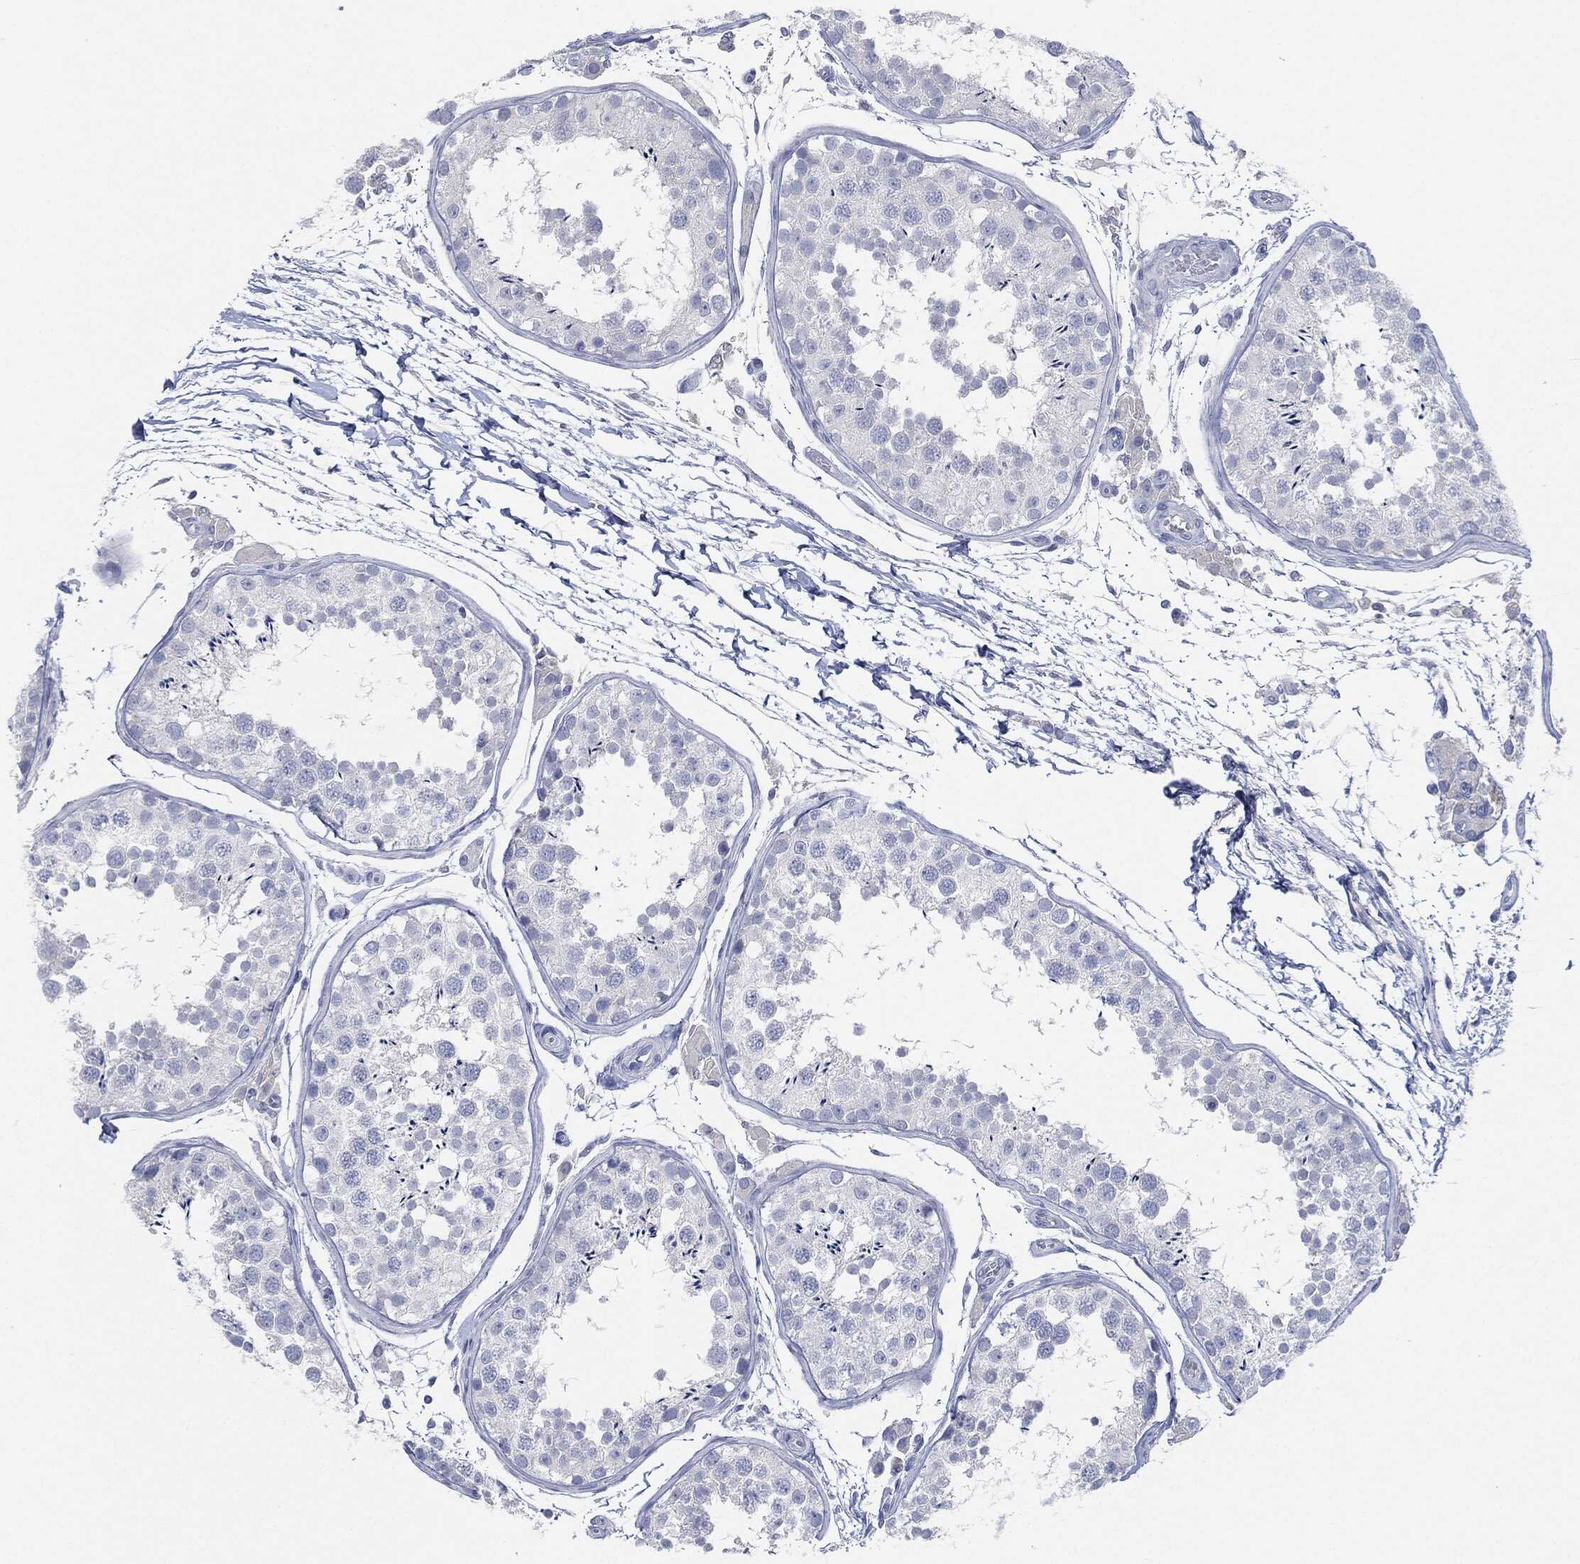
{"staining": {"intensity": "negative", "quantity": "none", "location": "none"}, "tissue": "testis", "cell_type": "Cells in seminiferous ducts", "image_type": "normal", "snomed": [{"axis": "morphology", "description": "Normal tissue, NOS"}, {"axis": "topography", "description": "Testis"}], "caption": "Cells in seminiferous ducts show no significant positivity in benign testis. (DAB immunohistochemistry with hematoxylin counter stain).", "gene": "AFP", "patient": {"sex": "male", "age": 29}}